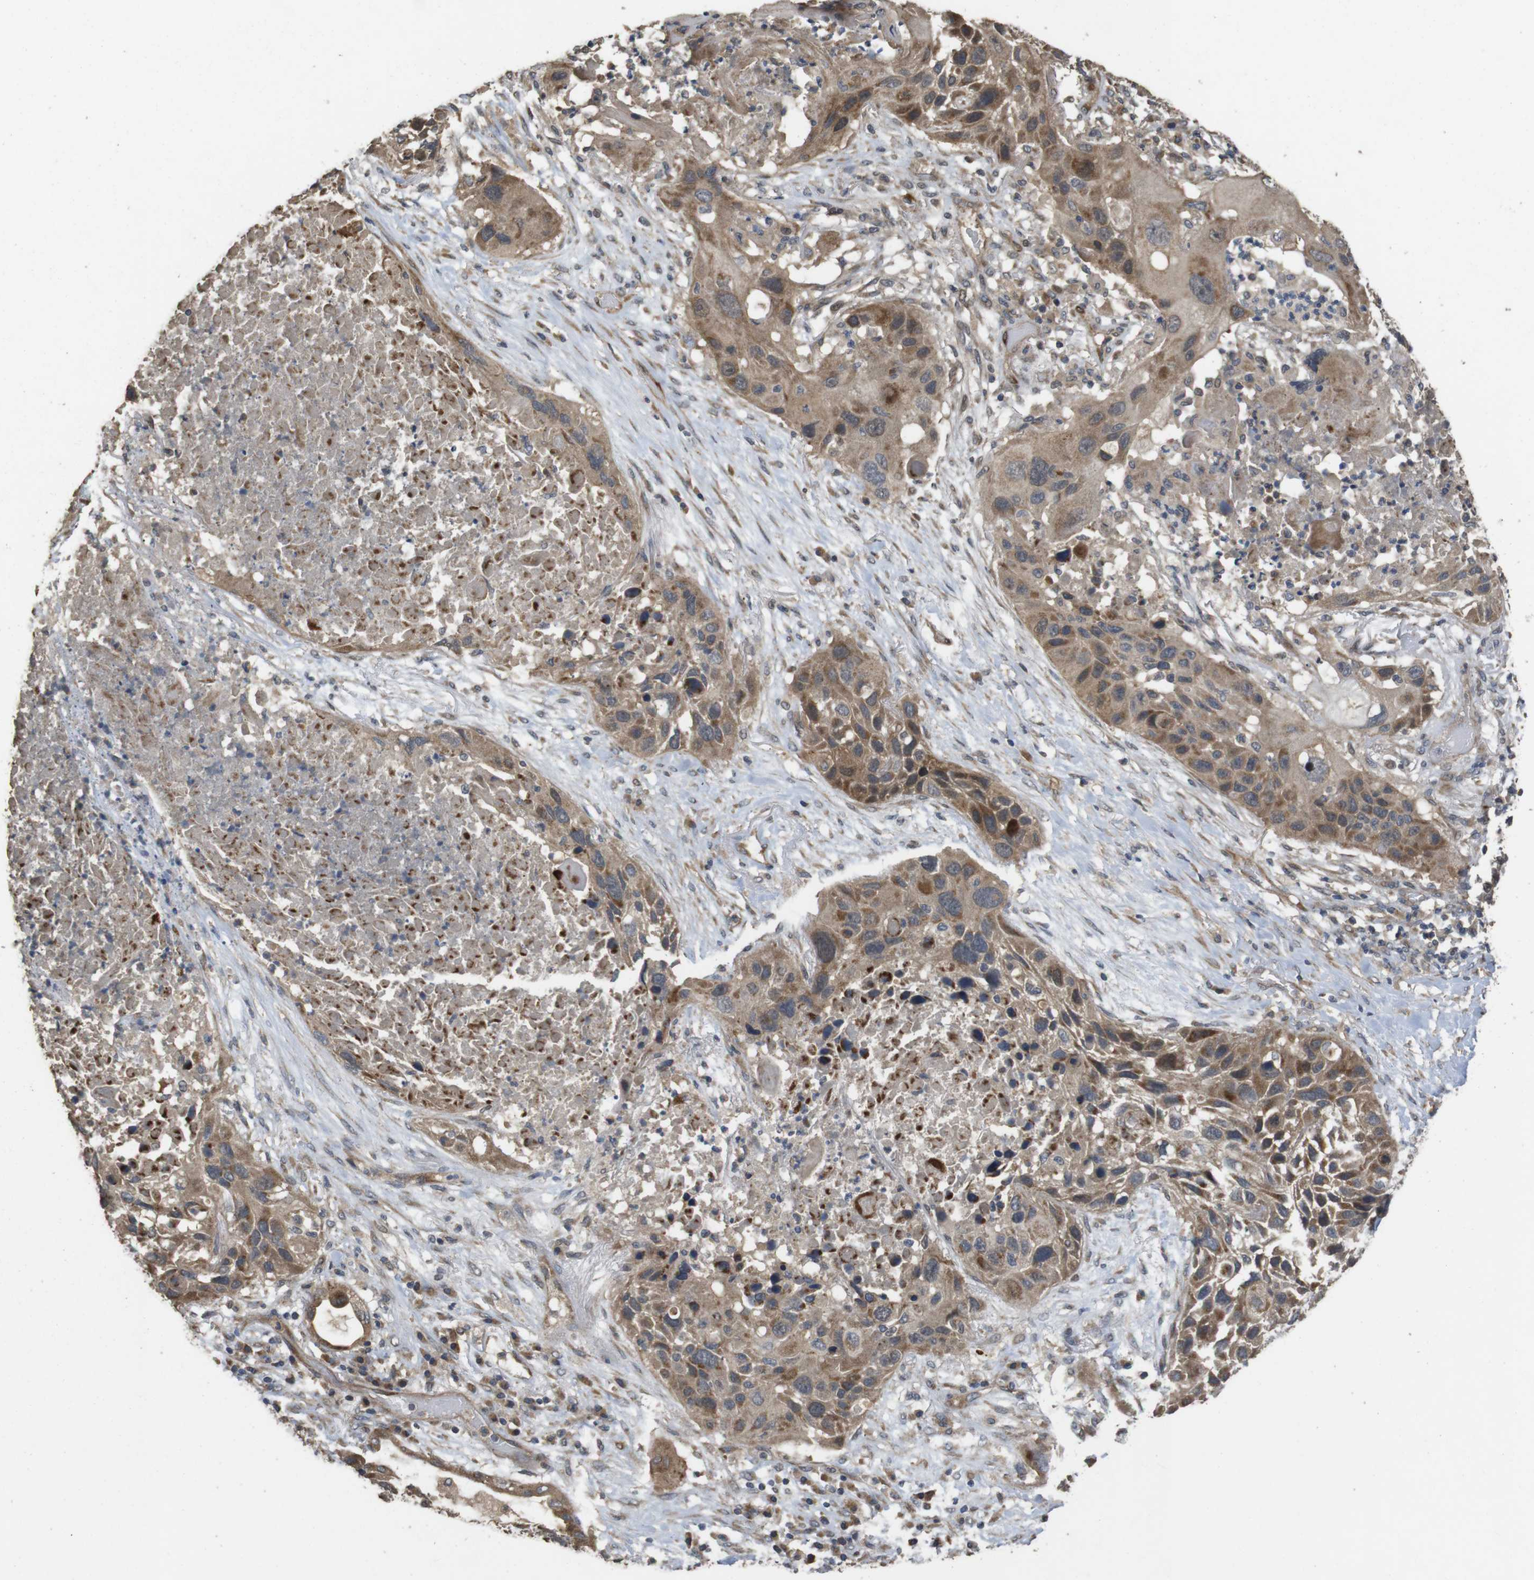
{"staining": {"intensity": "moderate", "quantity": ">75%", "location": "cytoplasmic/membranous,nuclear"}, "tissue": "lung cancer", "cell_type": "Tumor cells", "image_type": "cancer", "snomed": [{"axis": "morphology", "description": "Squamous cell carcinoma, NOS"}, {"axis": "topography", "description": "Lung"}], "caption": "Brown immunohistochemical staining in human squamous cell carcinoma (lung) exhibits moderate cytoplasmic/membranous and nuclear expression in about >75% of tumor cells.", "gene": "PCDHB10", "patient": {"sex": "male", "age": 57}}